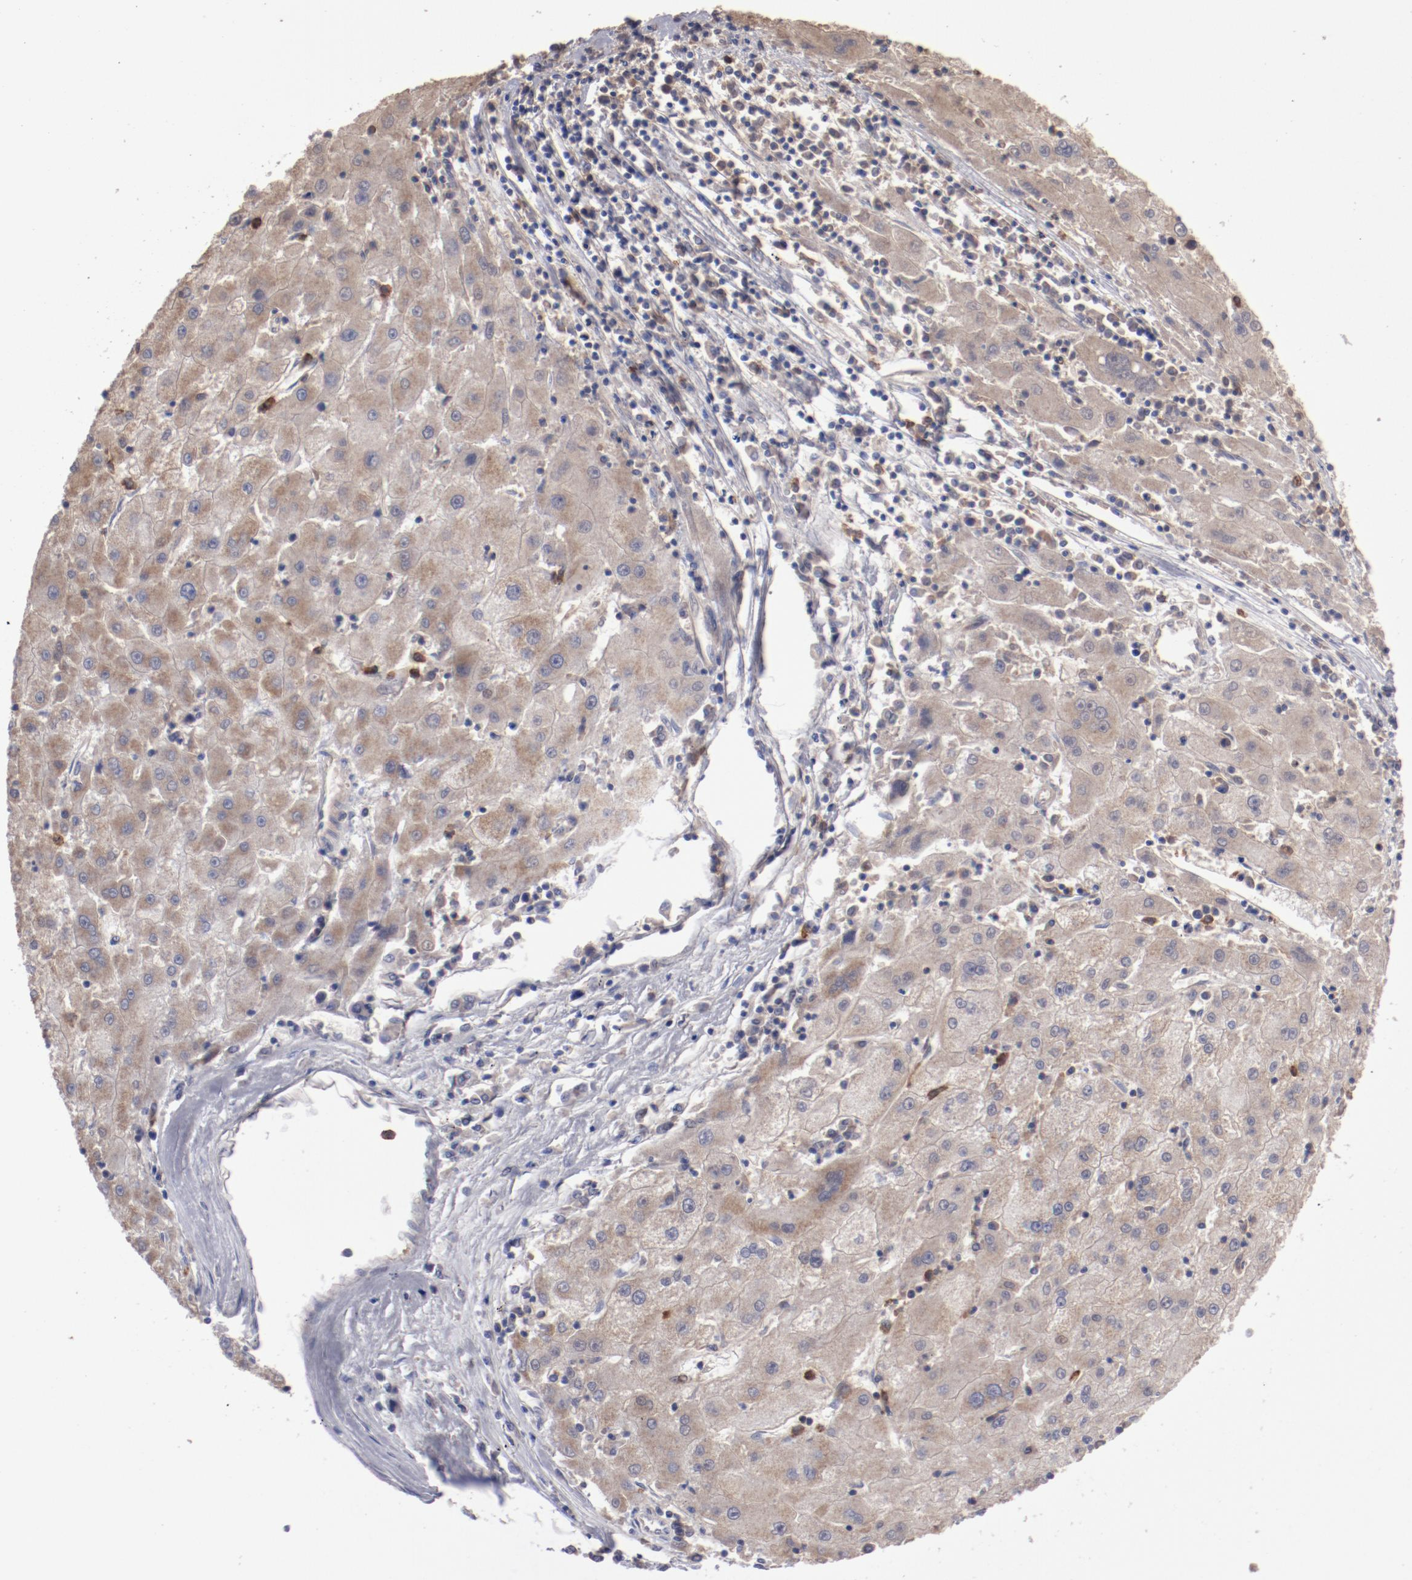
{"staining": {"intensity": "moderate", "quantity": ">75%", "location": "cytoplasmic/membranous"}, "tissue": "liver cancer", "cell_type": "Tumor cells", "image_type": "cancer", "snomed": [{"axis": "morphology", "description": "Carcinoma, Hepatocellular, NOS"}, {"axis": "topography", "description": "Liver"}], "caption": "Immunohistochemical staining of hepatocellular carcinoma (liver) exhibits medium levels of moderate cytoplasmic/membranous protein expression in about >75% of tumor cells.", "gene": "FGR", "patient": {"sex": "male", "age": 72}}